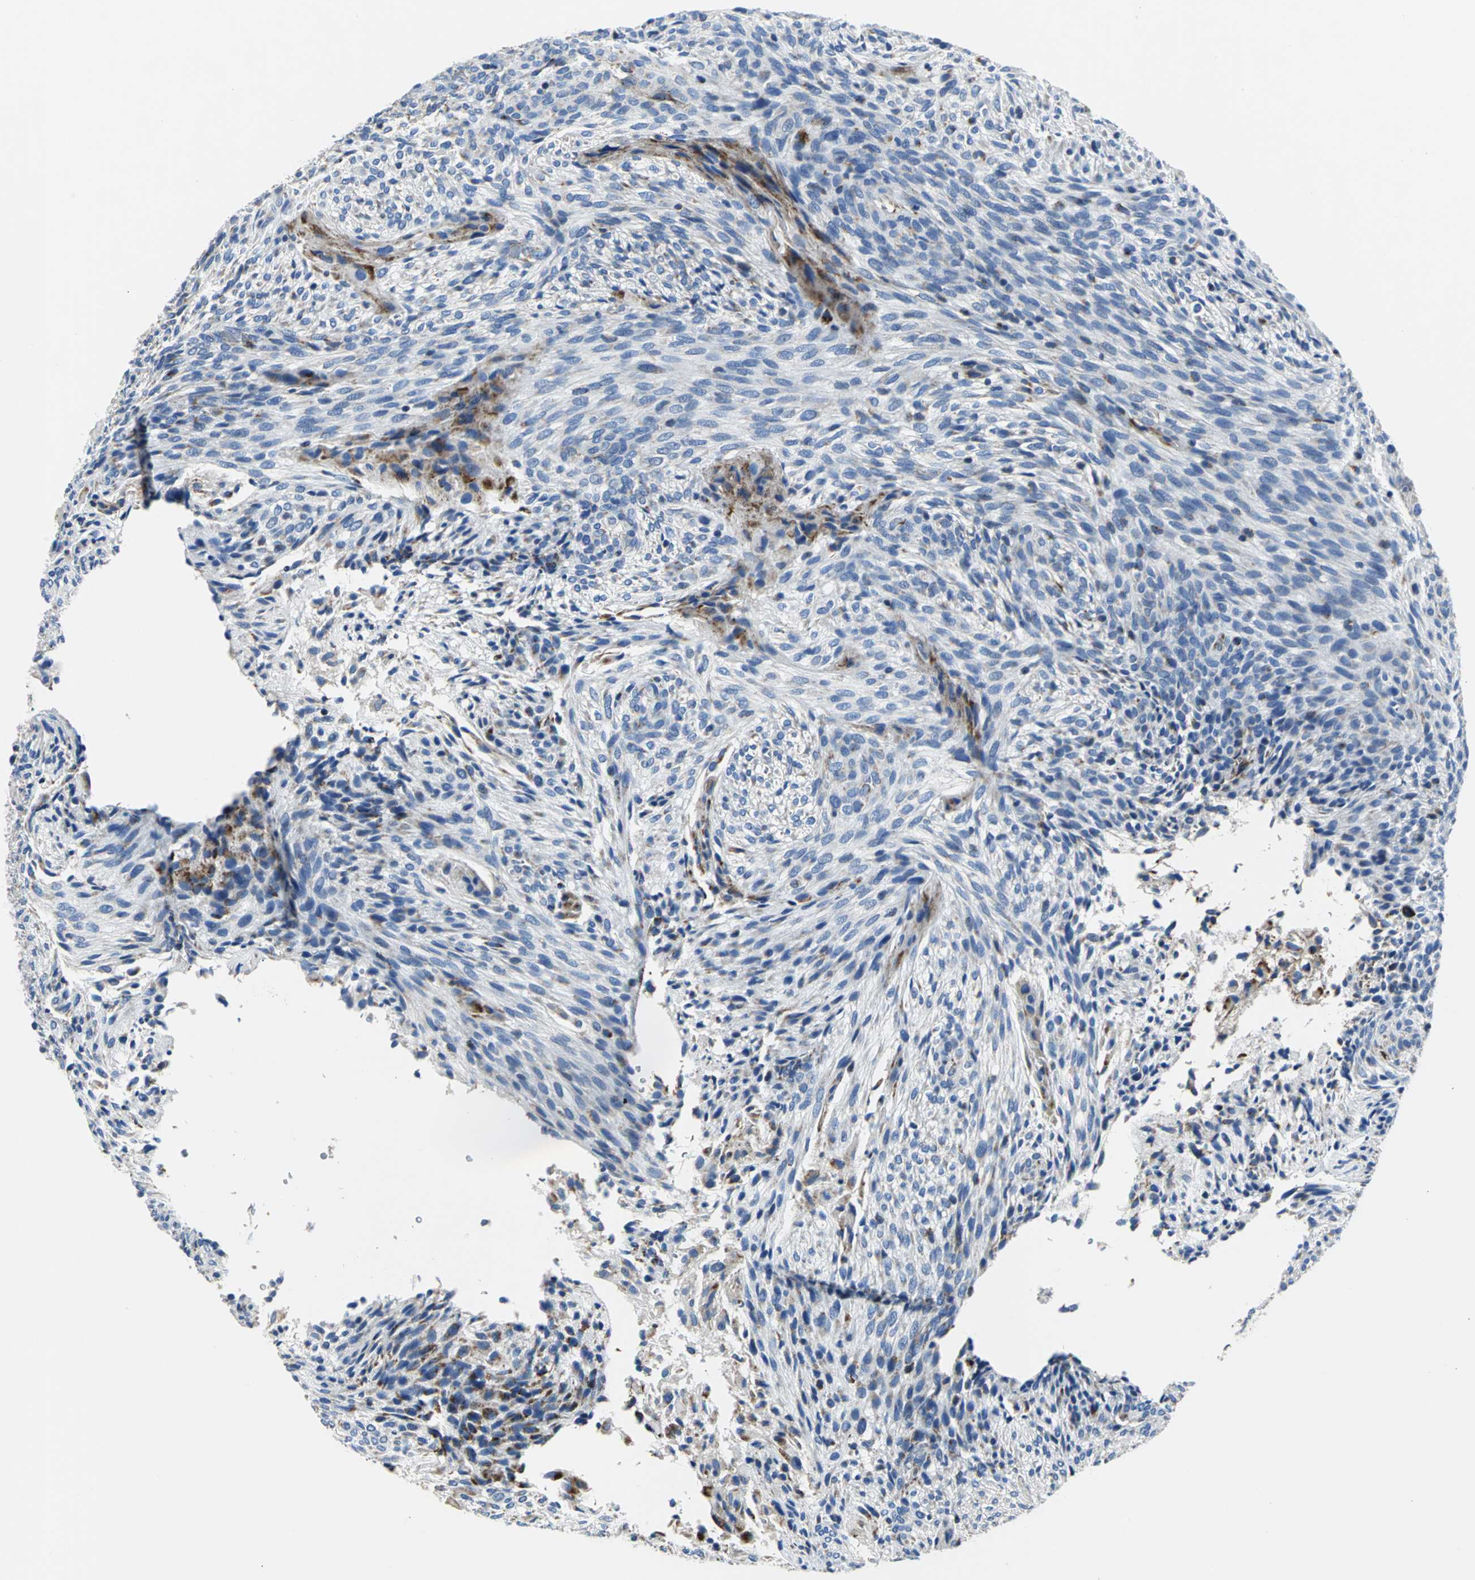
{"staining": {"intensity": "weak", "quantity": "<25%", "location": "cytoplasmic/membranous"}, "tissue": "glioma", "cell_type": "Tumor cells", "image_type": "cancer", "snomed": [{"axis": "morphology", "description": "Glioma, malignant, High grade"}, {"axis": "topography", "description": "Cerebral cortex"}], "caption": "Immunohistochemistry (IHC) photomicrograph of neoplastic tissue: human malignant glioma (high-grade) stained with DAB (3,3'-diaminobenzidine) exhibits no significant protein expression in tumor cells.", "gene": "IFI6", "patient": {"sex": "female", "age": 55}}